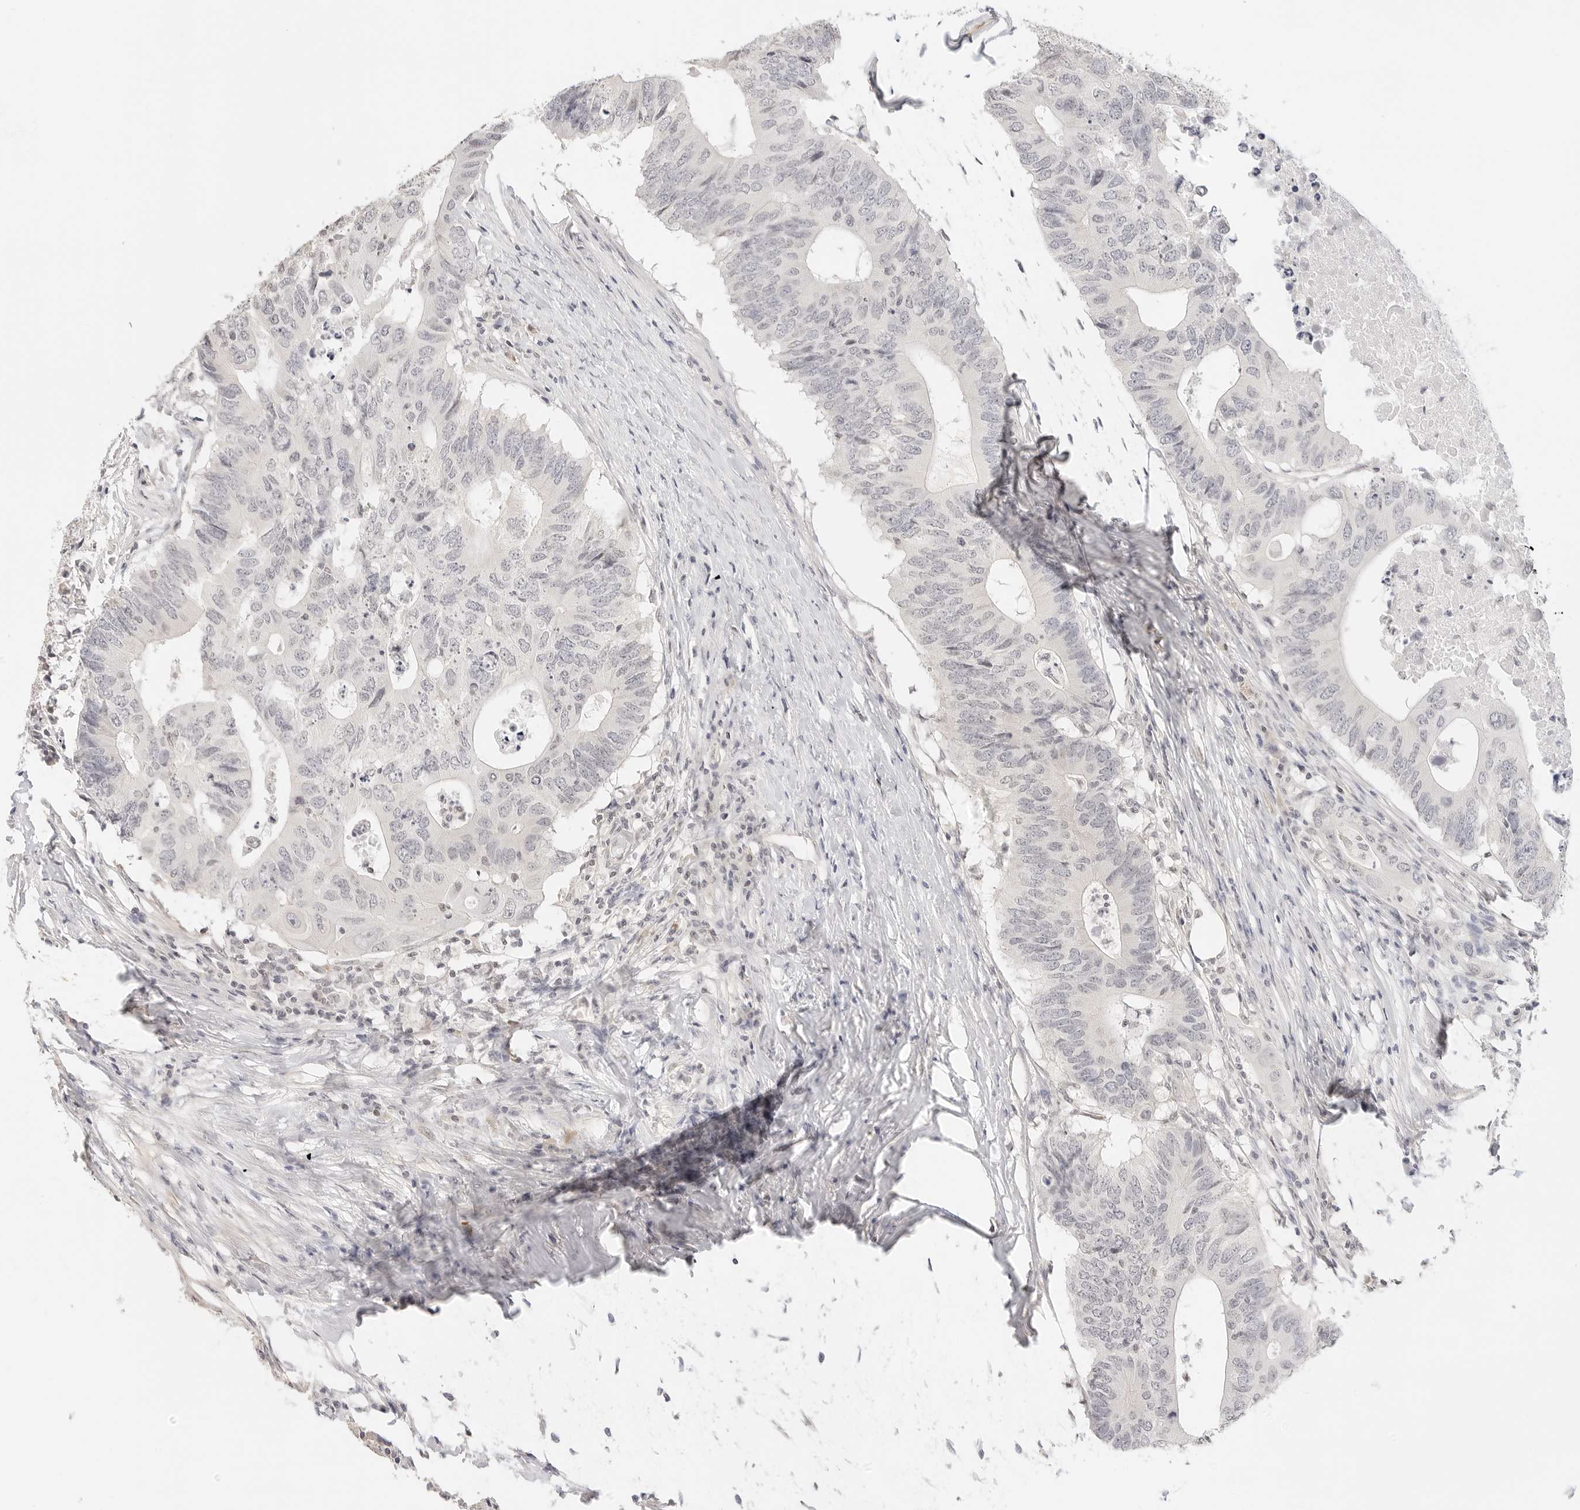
{"staining": {"intensity": "negative", "quantity": "none", "location": "none"}, "tissue": "colorectal cancer", "cell_type": "Tumor cells", "image_type": "cancer", "snomed": [{"axis": "morphology", "description": "Adenocarcinoma, NOS"}, {"axis": "topography", "description": "Colon"}], "caption": "Immunohistochemistry image of human colorectal cancer stained for a protein (brown), which demonstrates no expression in tumor cells.", "gene": "PCDH19", "patient": {"sex": "male", "age": 71}}